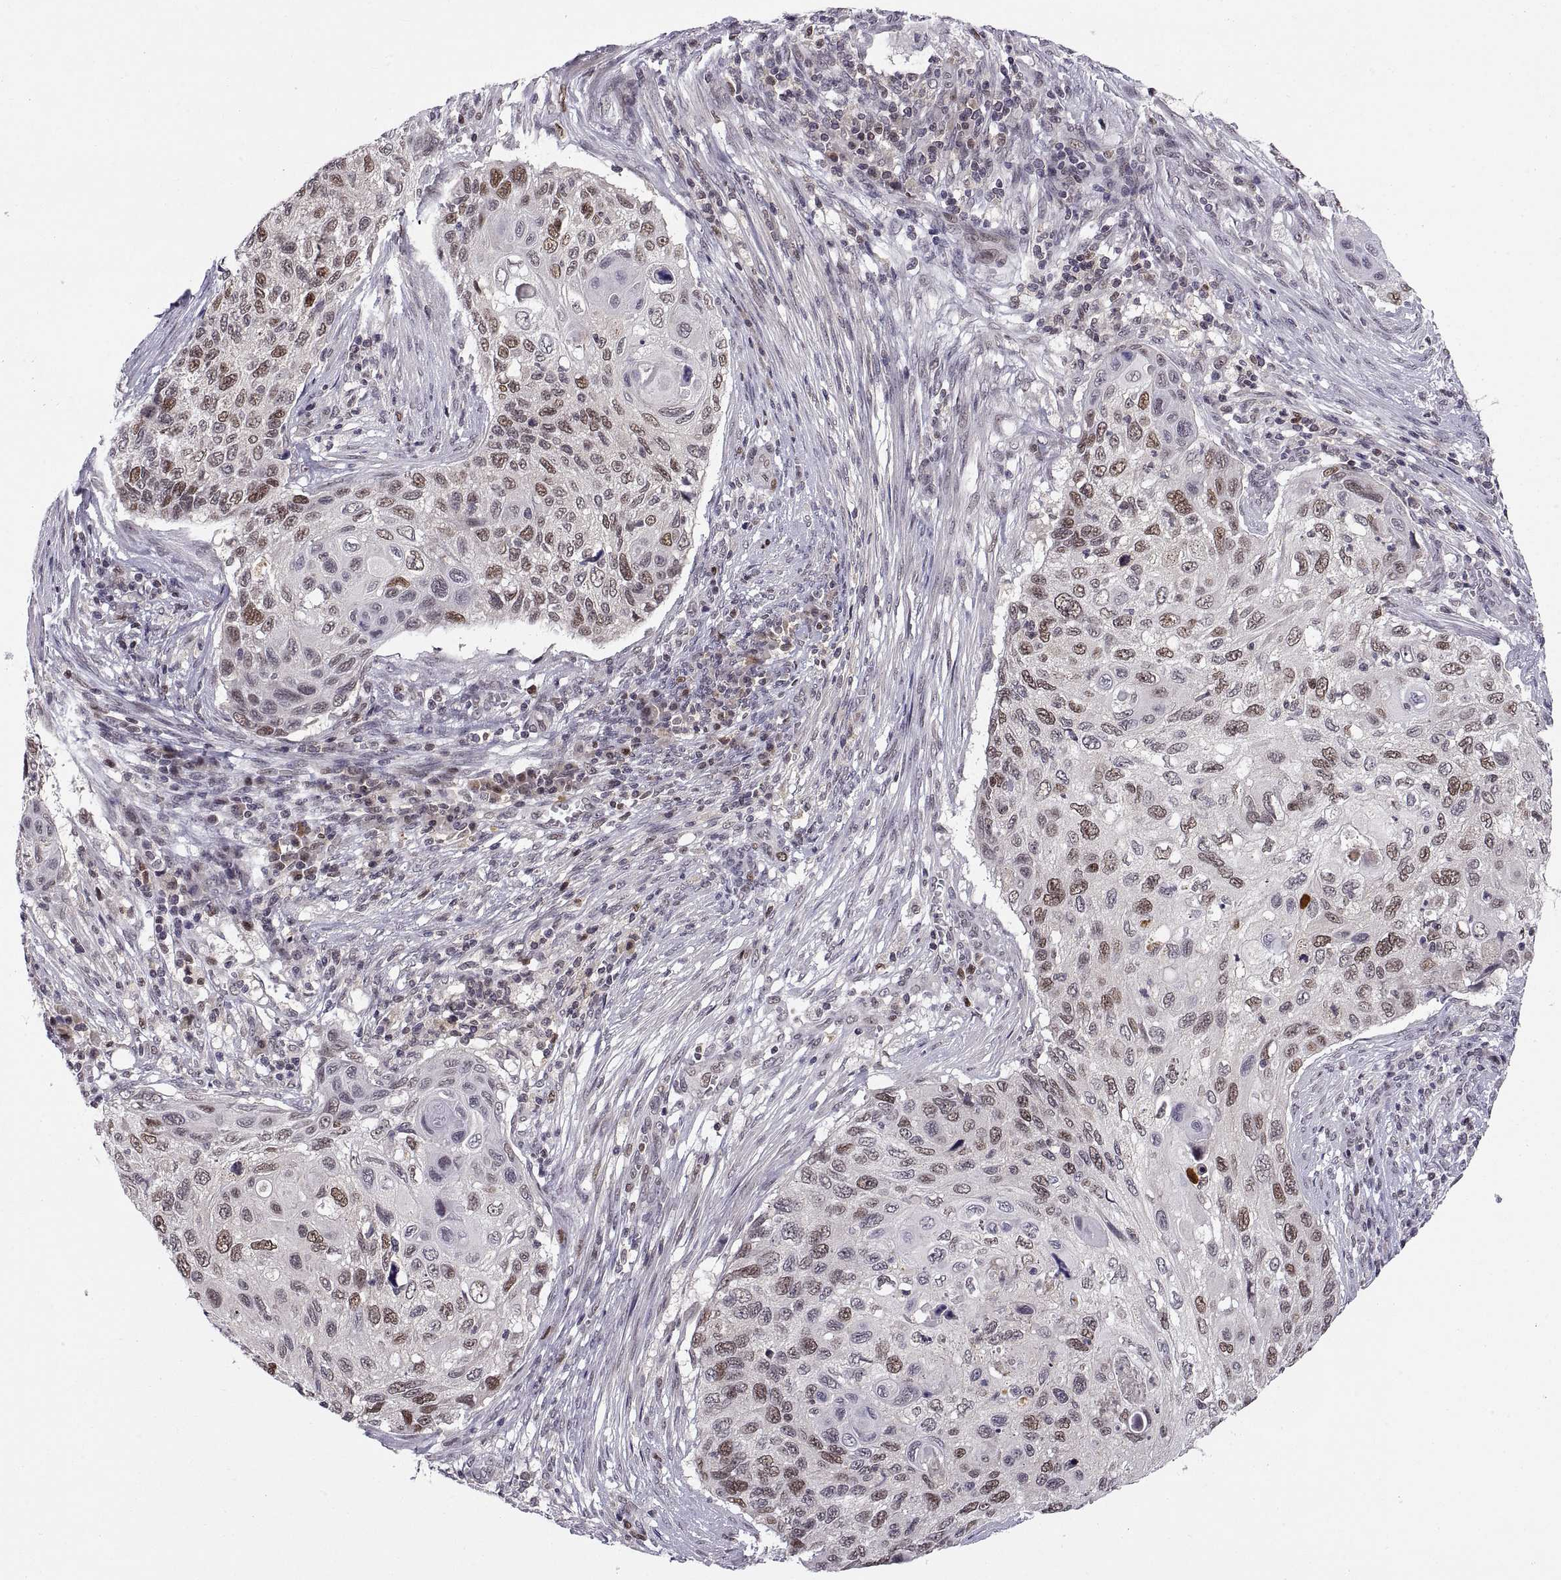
{"staining": {"intensity": "weak", "quantity": "25%-75%", "location": "nuclear"}, "tissue": "cervical cancer", "cell_type": "Tumor cells", "image_type": "cancer", "snomed": [{"axis": "morphology", "description": "Squamous cell carcinoma, NOS"}, {"axis": "topography", "description": "Cervix"}], "caption": "Cervical cancer (squamous cell carcinoma) stained with immunohistochemistry reveals weak nuclear positivity in about 25%-75% of tumor cells.", "gene": "CHFR", "patient": {"sex": "female", "age": 70}}